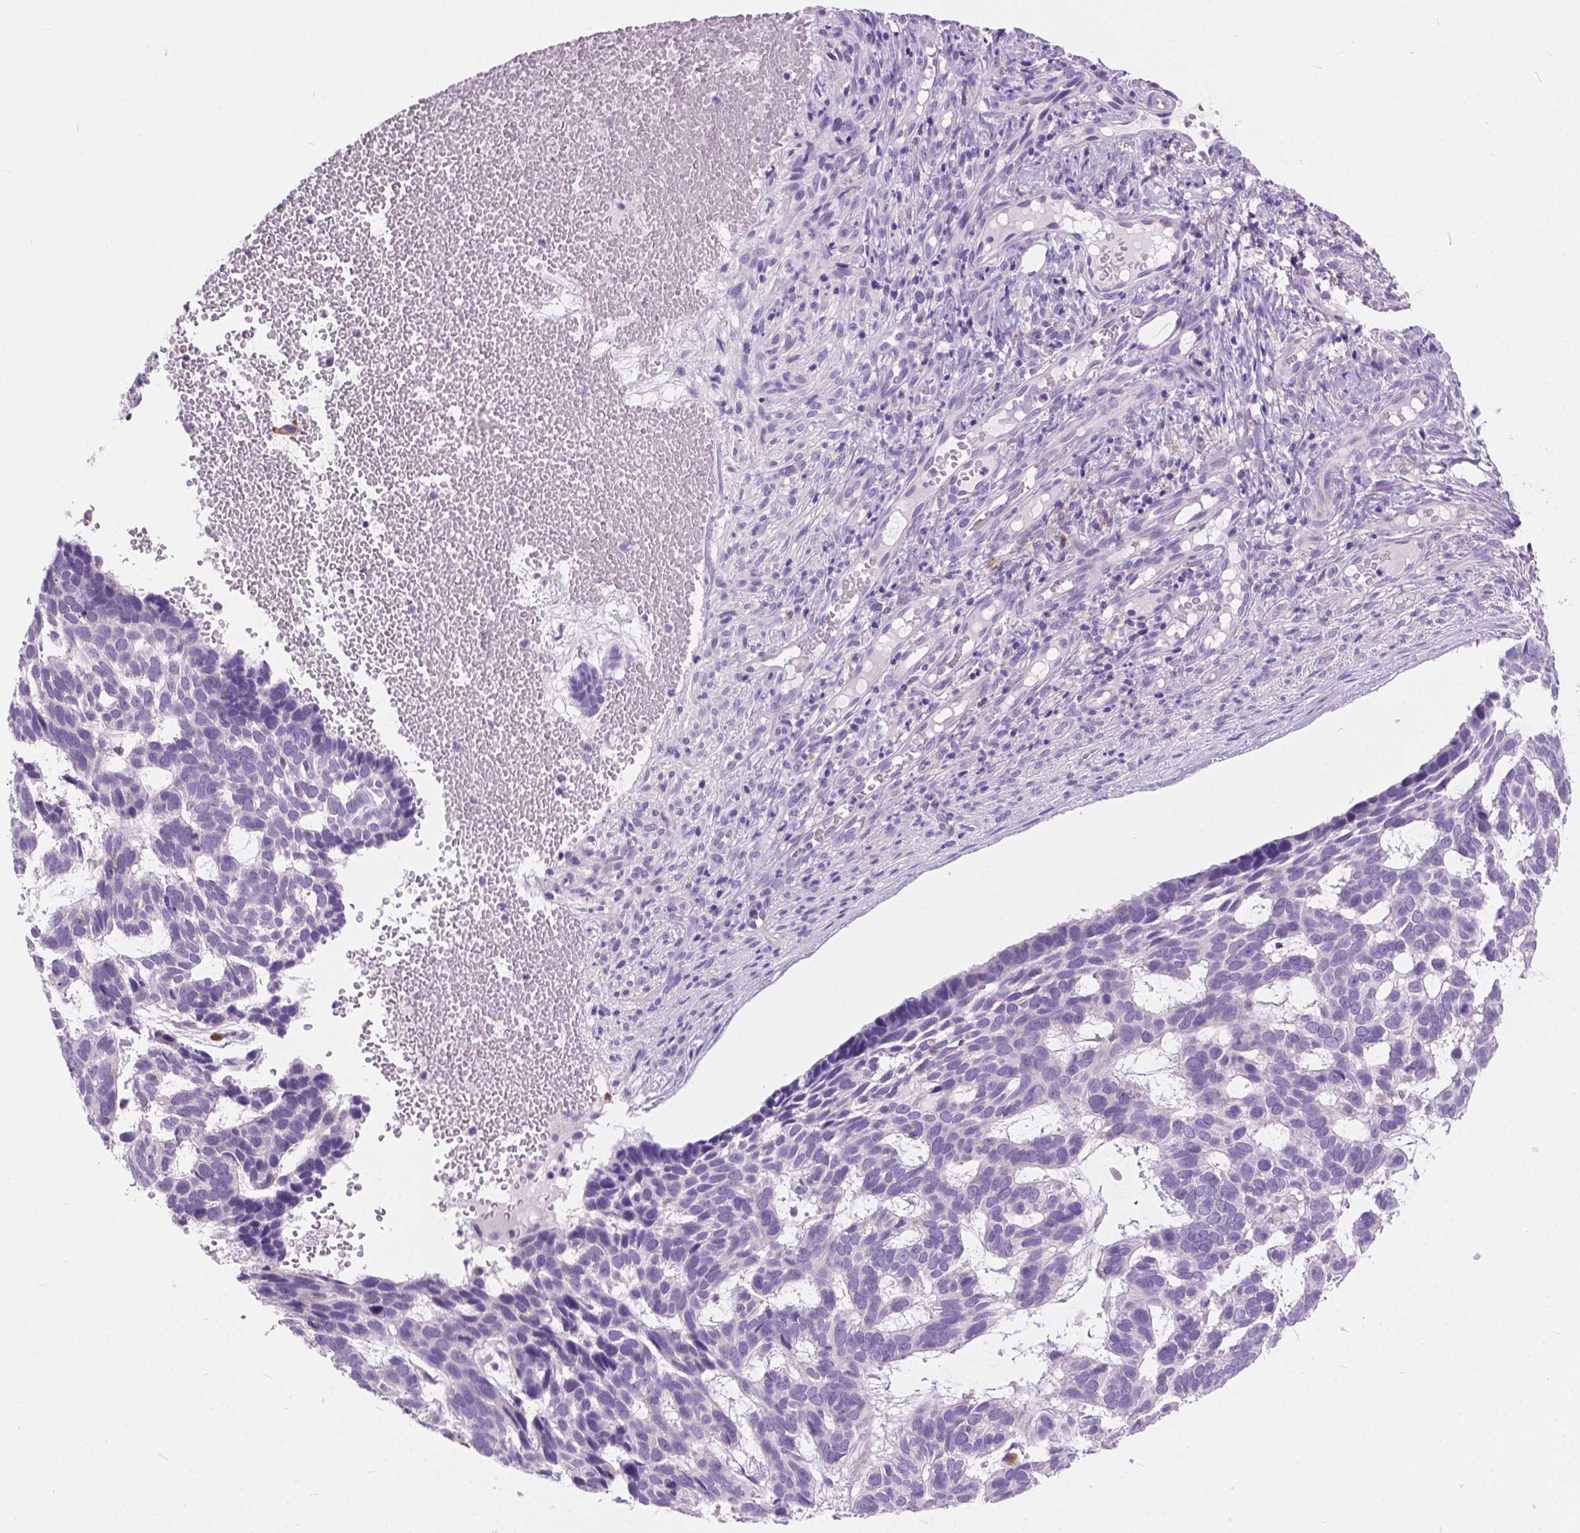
{"staining": {"intensity": "negative", "quantity": "none", "location": "none"}, "tissue": "skin cancer", "cell_type": "Tumor cells", "image_type": "cancer", "snomed": [{"axis": "morphology", "description": "Basal cell carcinoma"}, {"axis": "topography", "description": "Skin"}], "caption": "Skin cancer (basal cell carcinoma) was stained to show a protein in brown. There is no significant positivity in tumor cells.", "gene": "ARMS2", "patient": {"sex": "male", "age": 78}}